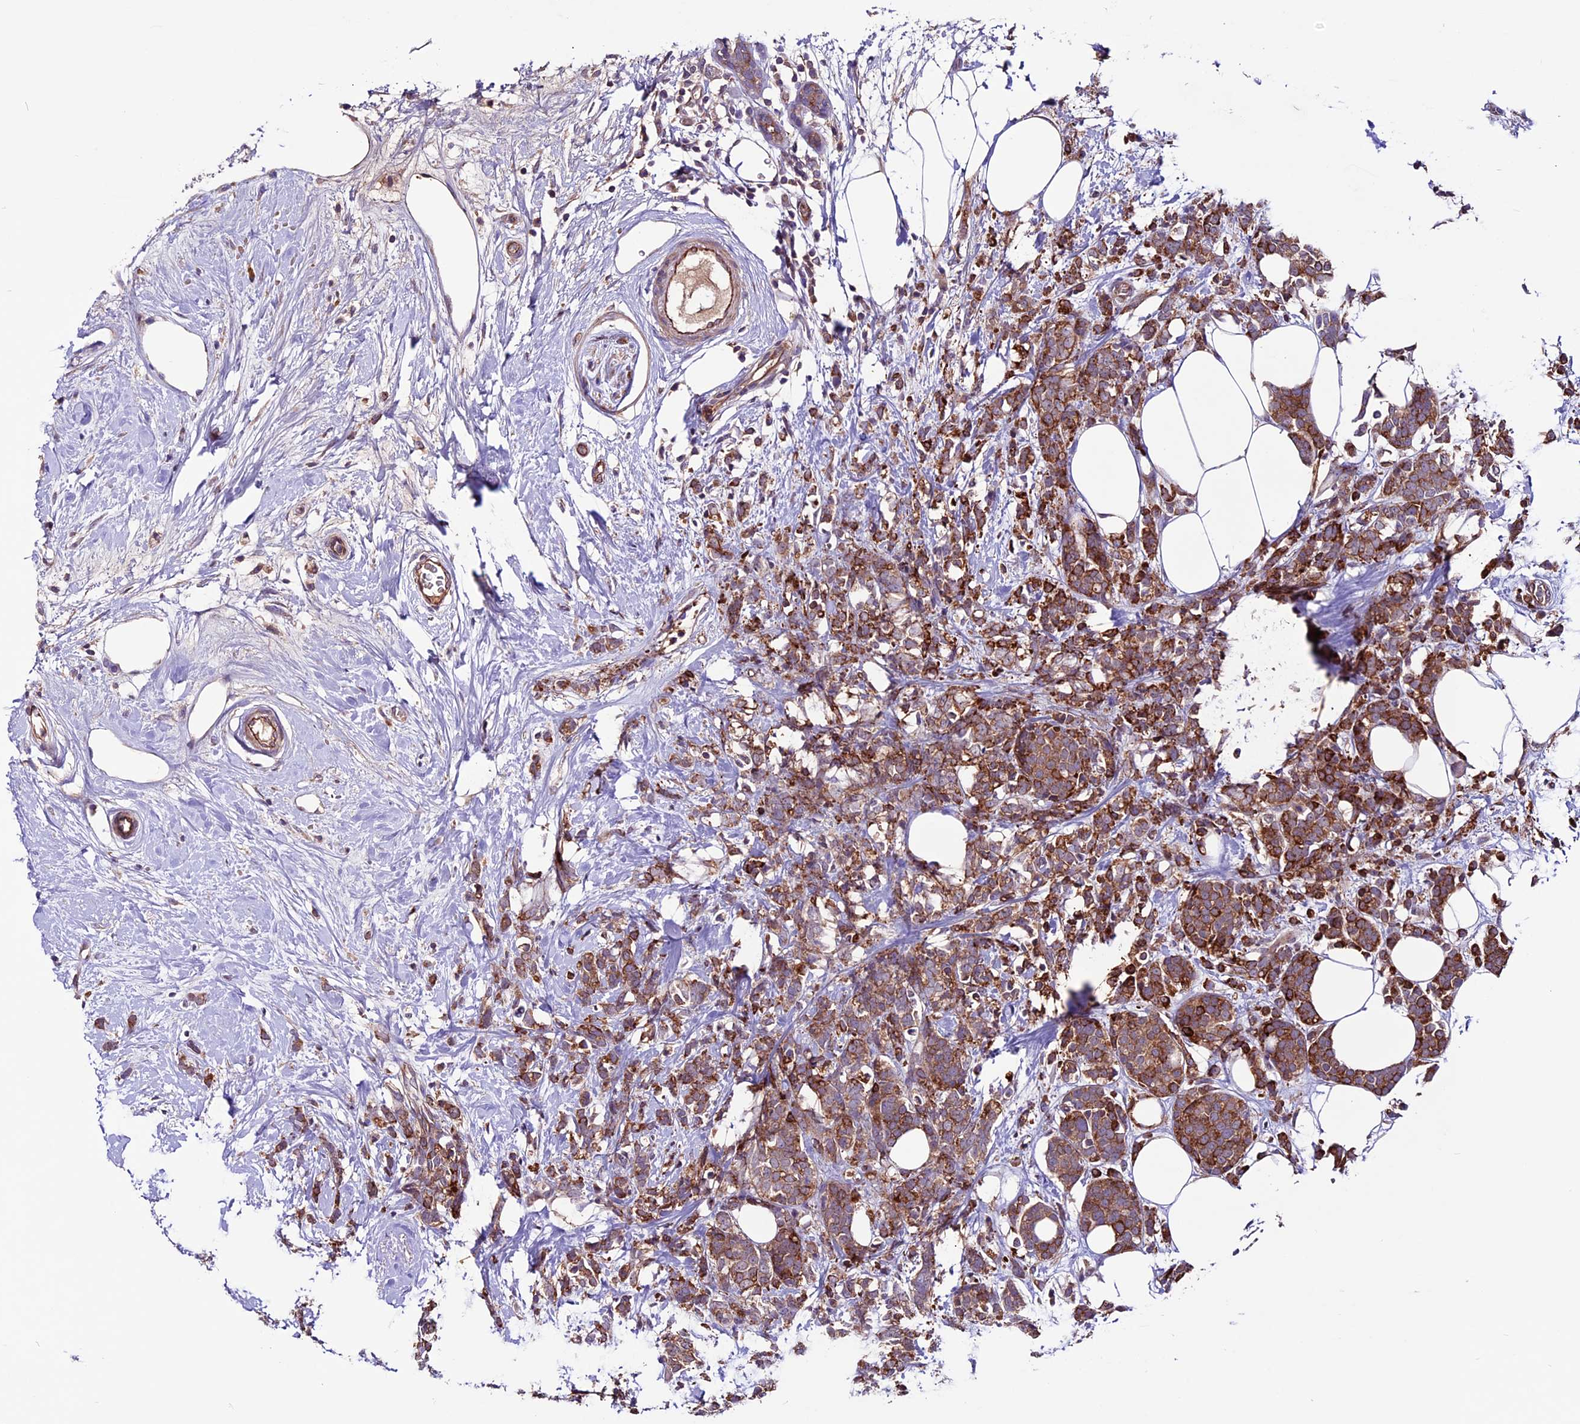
{"staining": {"intensity": "moderate", "quantity": ">75%", "location": "cytoplasmic/membranous"}, "tissue": "breast cancer", "cell_type": "Tumor cells", "image_type": "cancer", "snomed": [{"axis": "morphology", "description": "Lobular carcinoma"}, {"axis": "topography", "description": "Breast"}], "caption": "Breast lobular carcinoma was stained to show a protein in brown. There is medium levels of moderate cytoplasmic/membranous staining in about >75% of tumor cells. (Brightfield microscopy of DAB IHC at high magnification).", "gene": "RINL", "patient": {"sex": "female", "age": 58}}